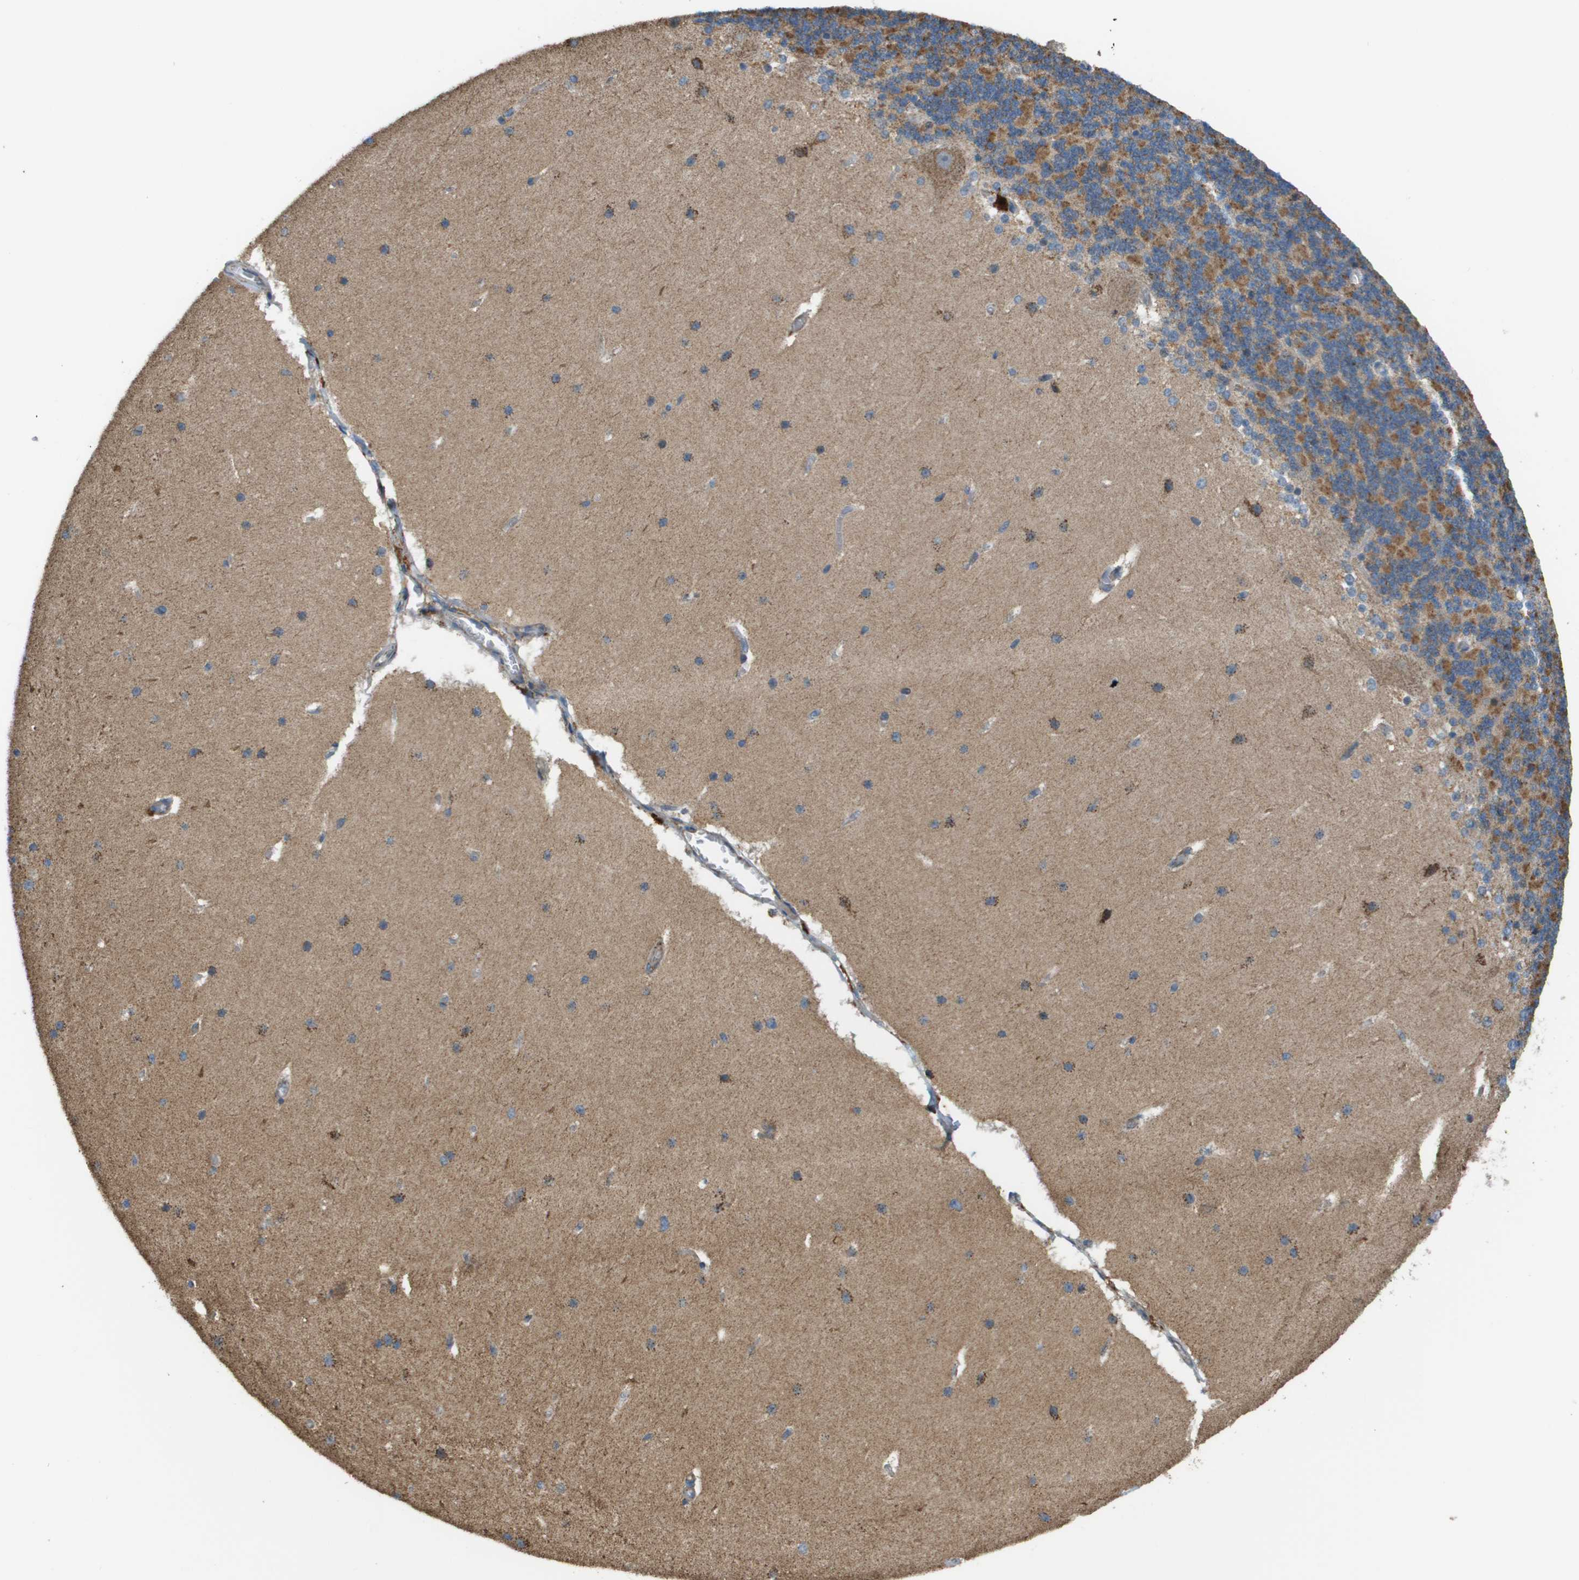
{"staining": {"intensity": "moderate", "quantity": "25%-75%", "location": "cytoplasmic/membranous"}, "tissue": "cerebellum", "cell_type": "Cells in granular layer", "image_type": "normal", "snomed": [{"axis": "morphology", "description": "Normal tissue, NOS"}, {"axis": "topography", "description": "Cerebellum"}], "caption": "This image exhibits immunohistochemistry (IHC) staining of benign cerebellum, with medium moderate cytoplasmic/membranous staining in approximately 25%-75% of cells in granular layer.", "gene": "NRK", "patient": {"sex": "female", "age": 19}}